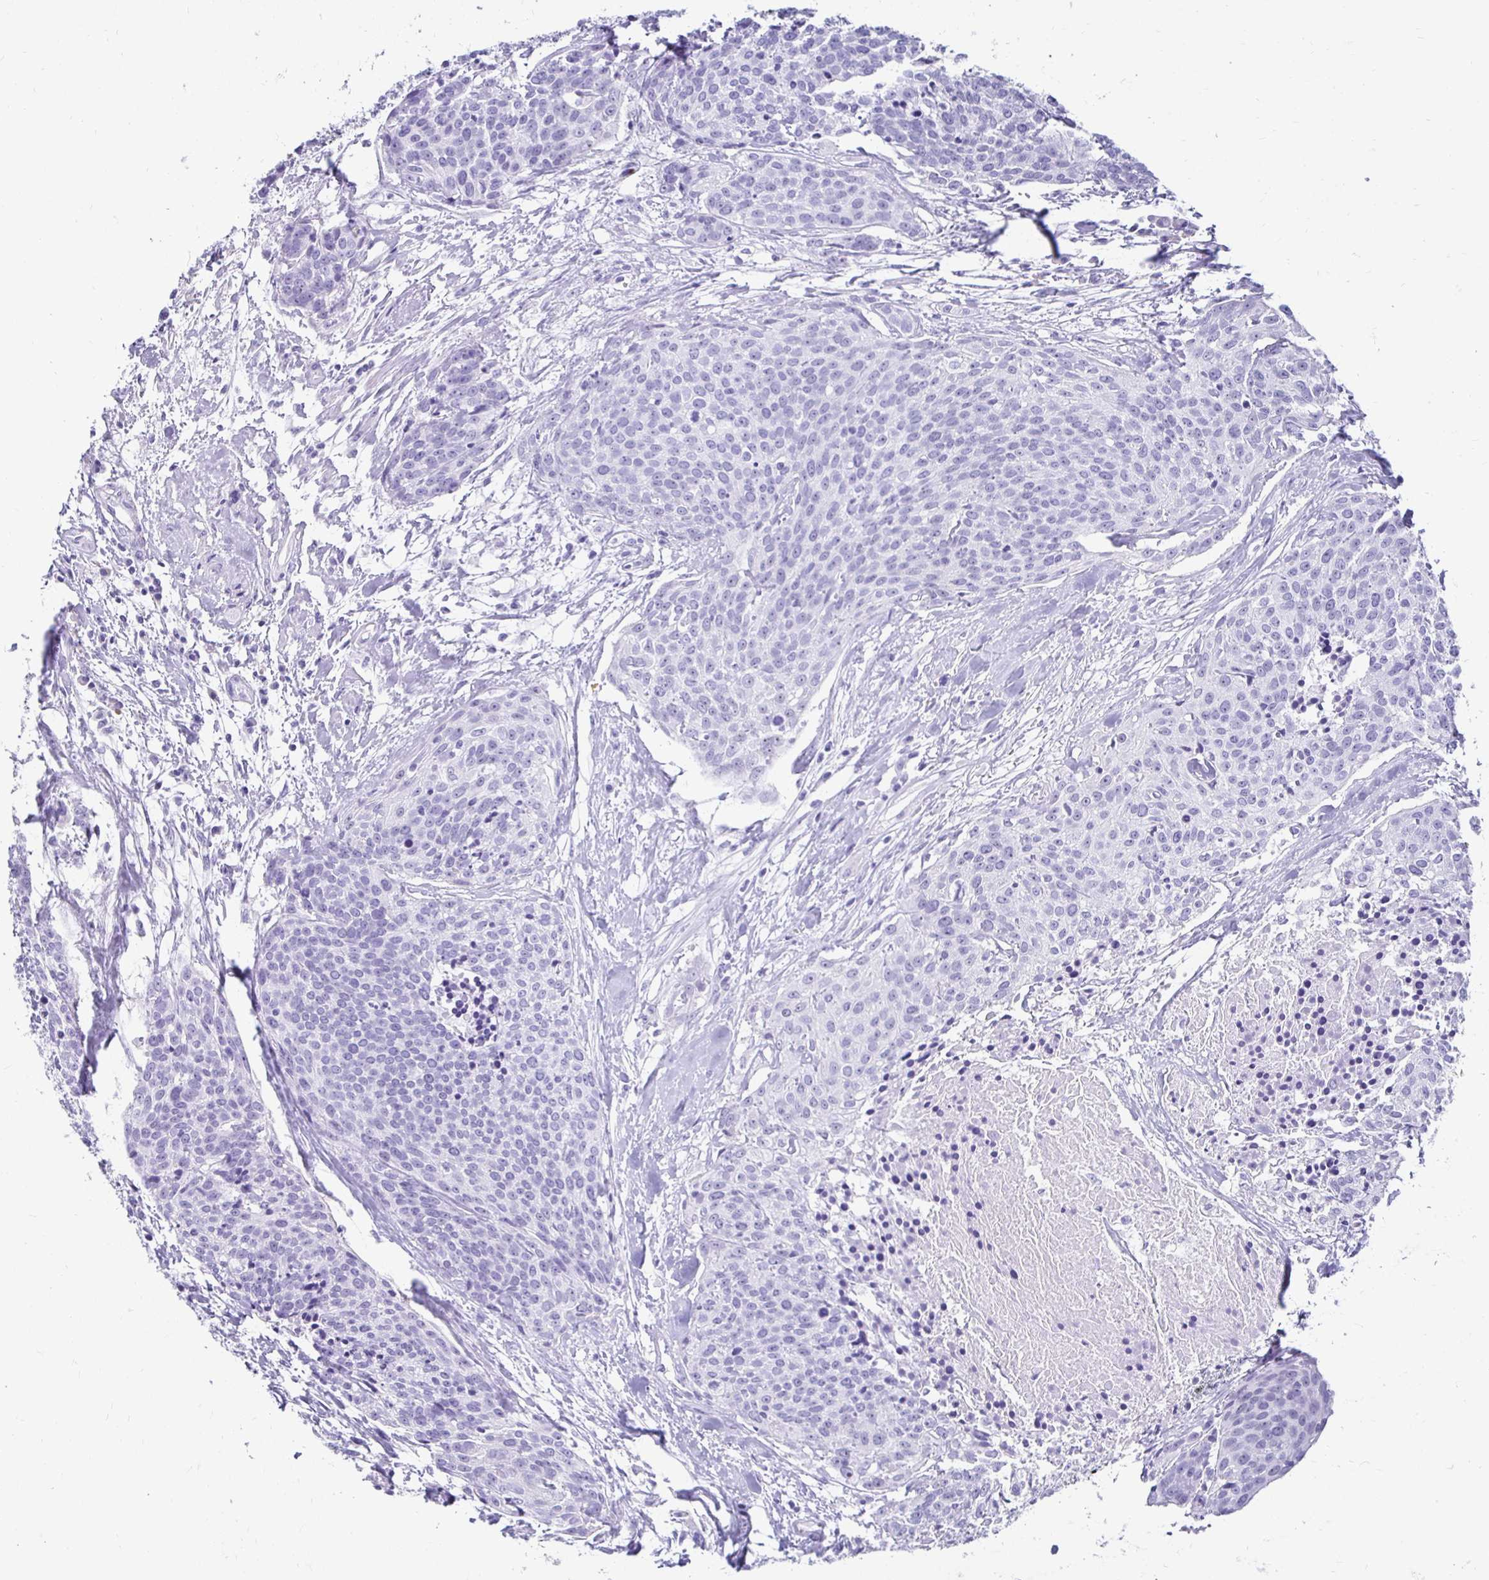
{"staining": {"intensity": "negative", "quantity": "none", "location": "none"}, "tissue": "head and neck cancer", "cell_type": "Tumor cells", "image_type": "cancer", "snomed": [{"axis": "morphology", "description": "Squamous cell carcinoma, NOS"}, {"axis": "topography", "description": "Oral tissue"}, {"axis": "topography", "description": "Head-Neck"}], "caption": "High magnification brightfield microscopy of head and neck squamous cell carcinoma stained with DAB (brown) and counterstained with hematoxylin (blue): tumor cells show no significant positivity. The staining is performed using DAB (3,3'-diaminobenzidine) brown chromogen with nuclei counter-stained in using hematoxylin.", "gene": "CST6", "patient": {"sex": "male", "age": 64}}